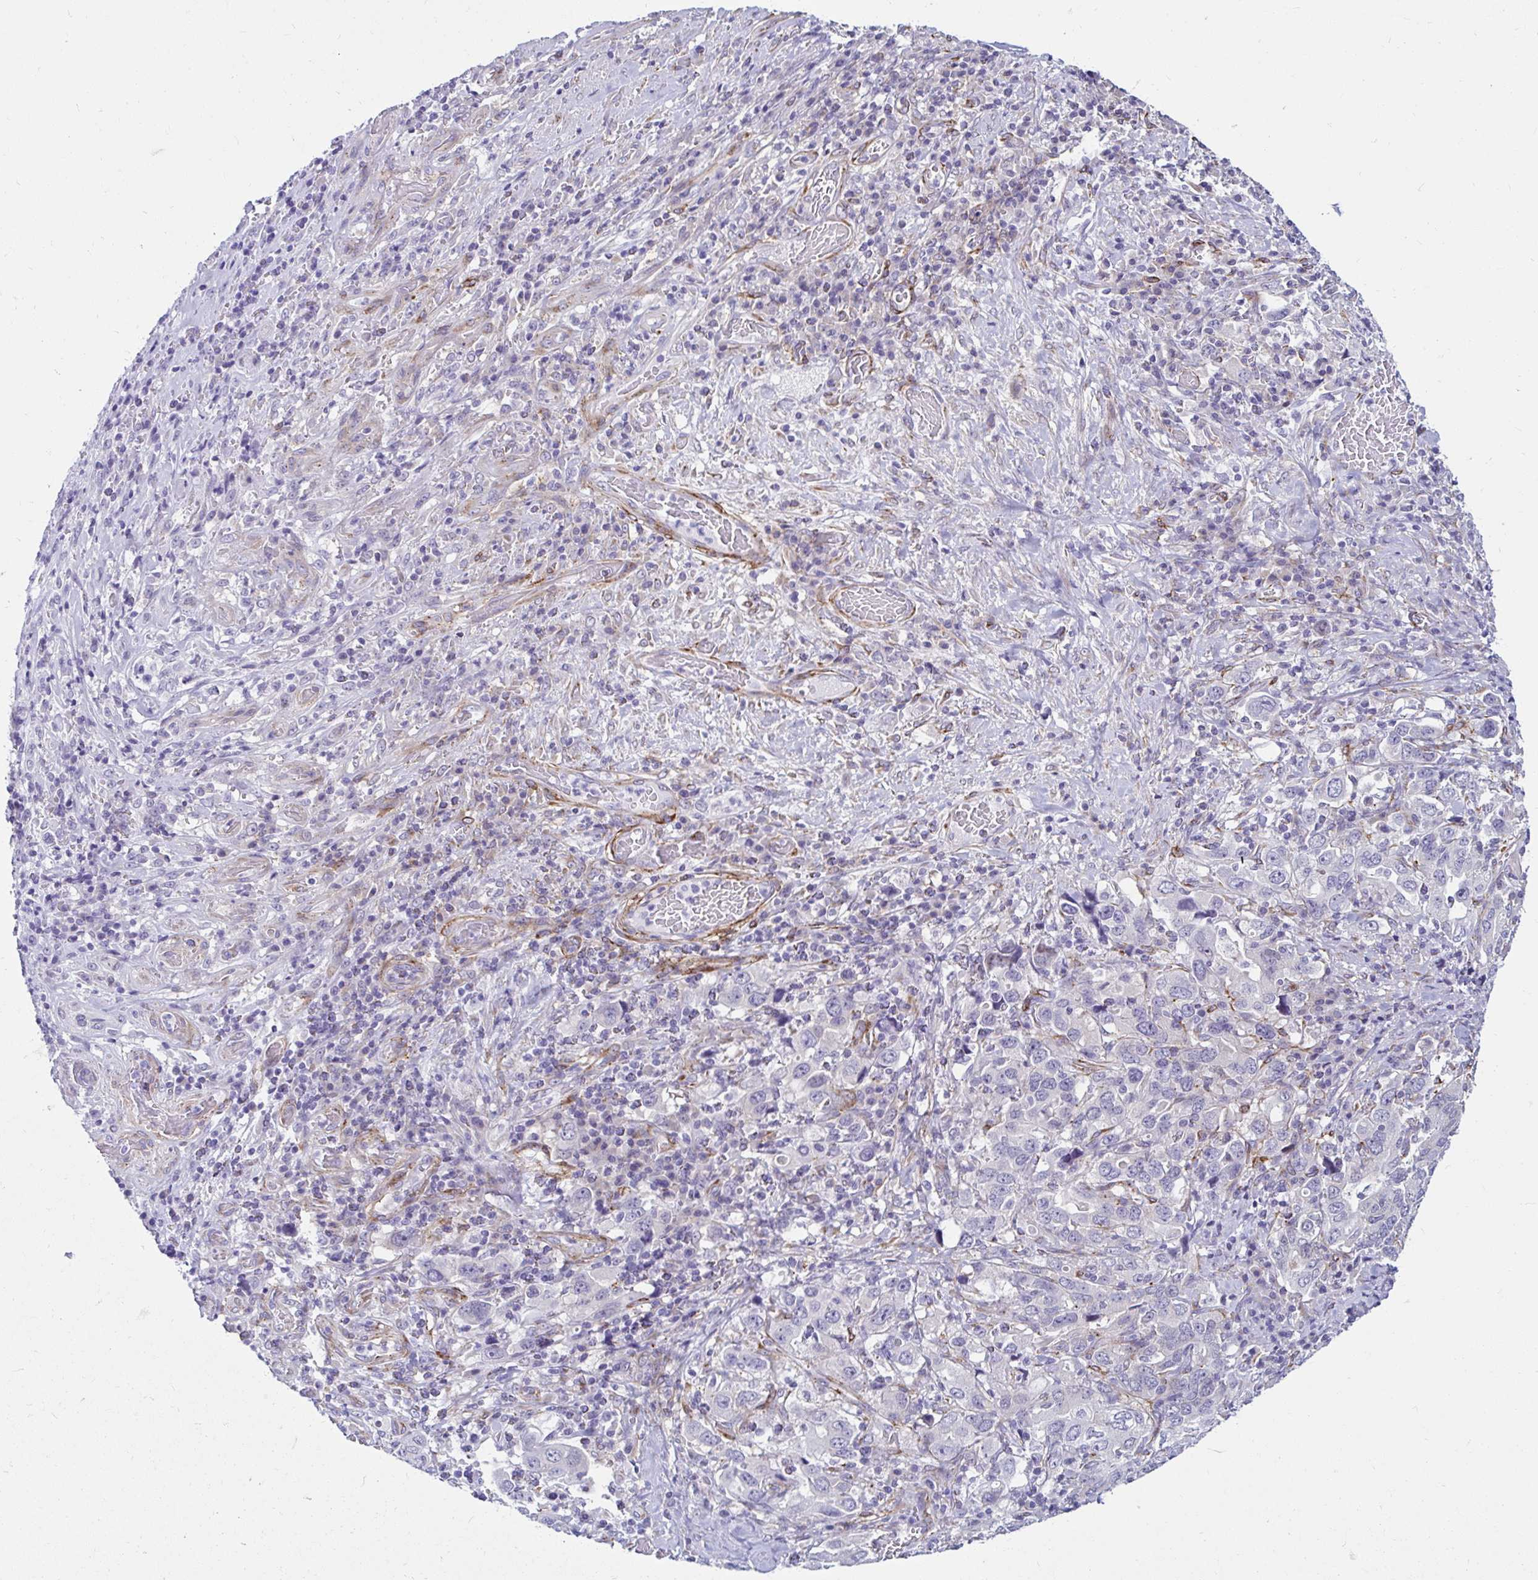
{"staining": {"intensity": "negative", "quantity": "none", "location": "none"}, "tissue": "testis cancer", "cell_type": "Tumor cells", "image_type": "cancer", "snomed": [{"axis": "morphology", "description": "Carcinoma, Embryonal, NOS"}, {"axis": "topography", "description": "Testis"}], "caption": "There is no significant positivity in tumor cells of testis cancer.", "gene": "ANKRD62", "patient": {"sex": "male", "age": 20}}